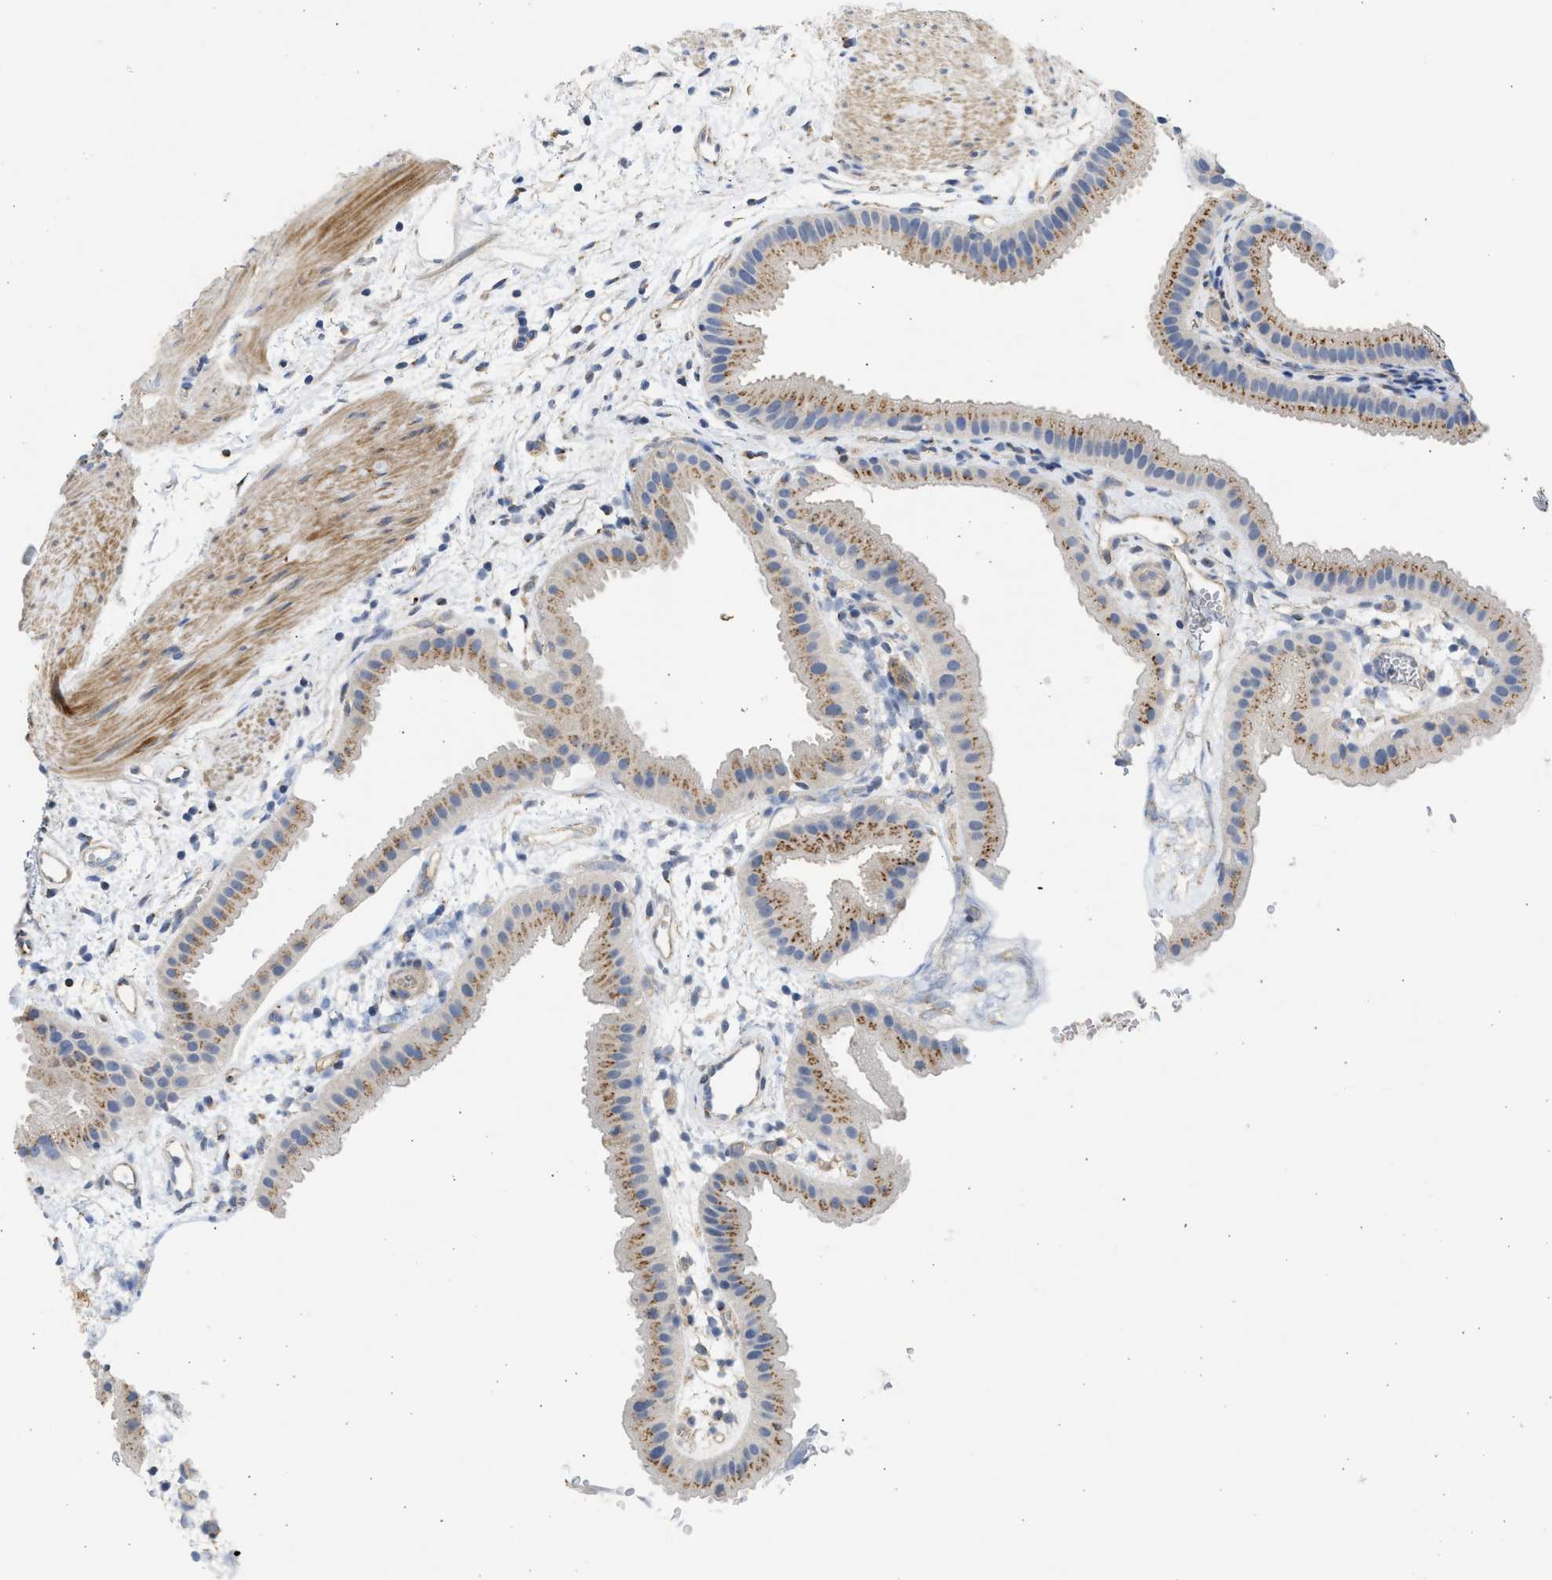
{"staining": {"intensity": "moderate", "quantity": ">75%", "location": "cytoplasmic/membranous"}, "tissue": "gallbladder", "cell_type": "Glandular cells", "image_type": "normal", "snomed": [{"axis": "morphology", "description": "Normal tissue, NOS"}, {"axis": "topography", "description": "Gallbladder"}], "caption": "A brown stain shows moderate cytoplasmic/membranous positivity of a protein in glandular cells of unremarkable gallbladder.", "gene": "IPO8", "patient": {"sex": "female", "age": 64}}